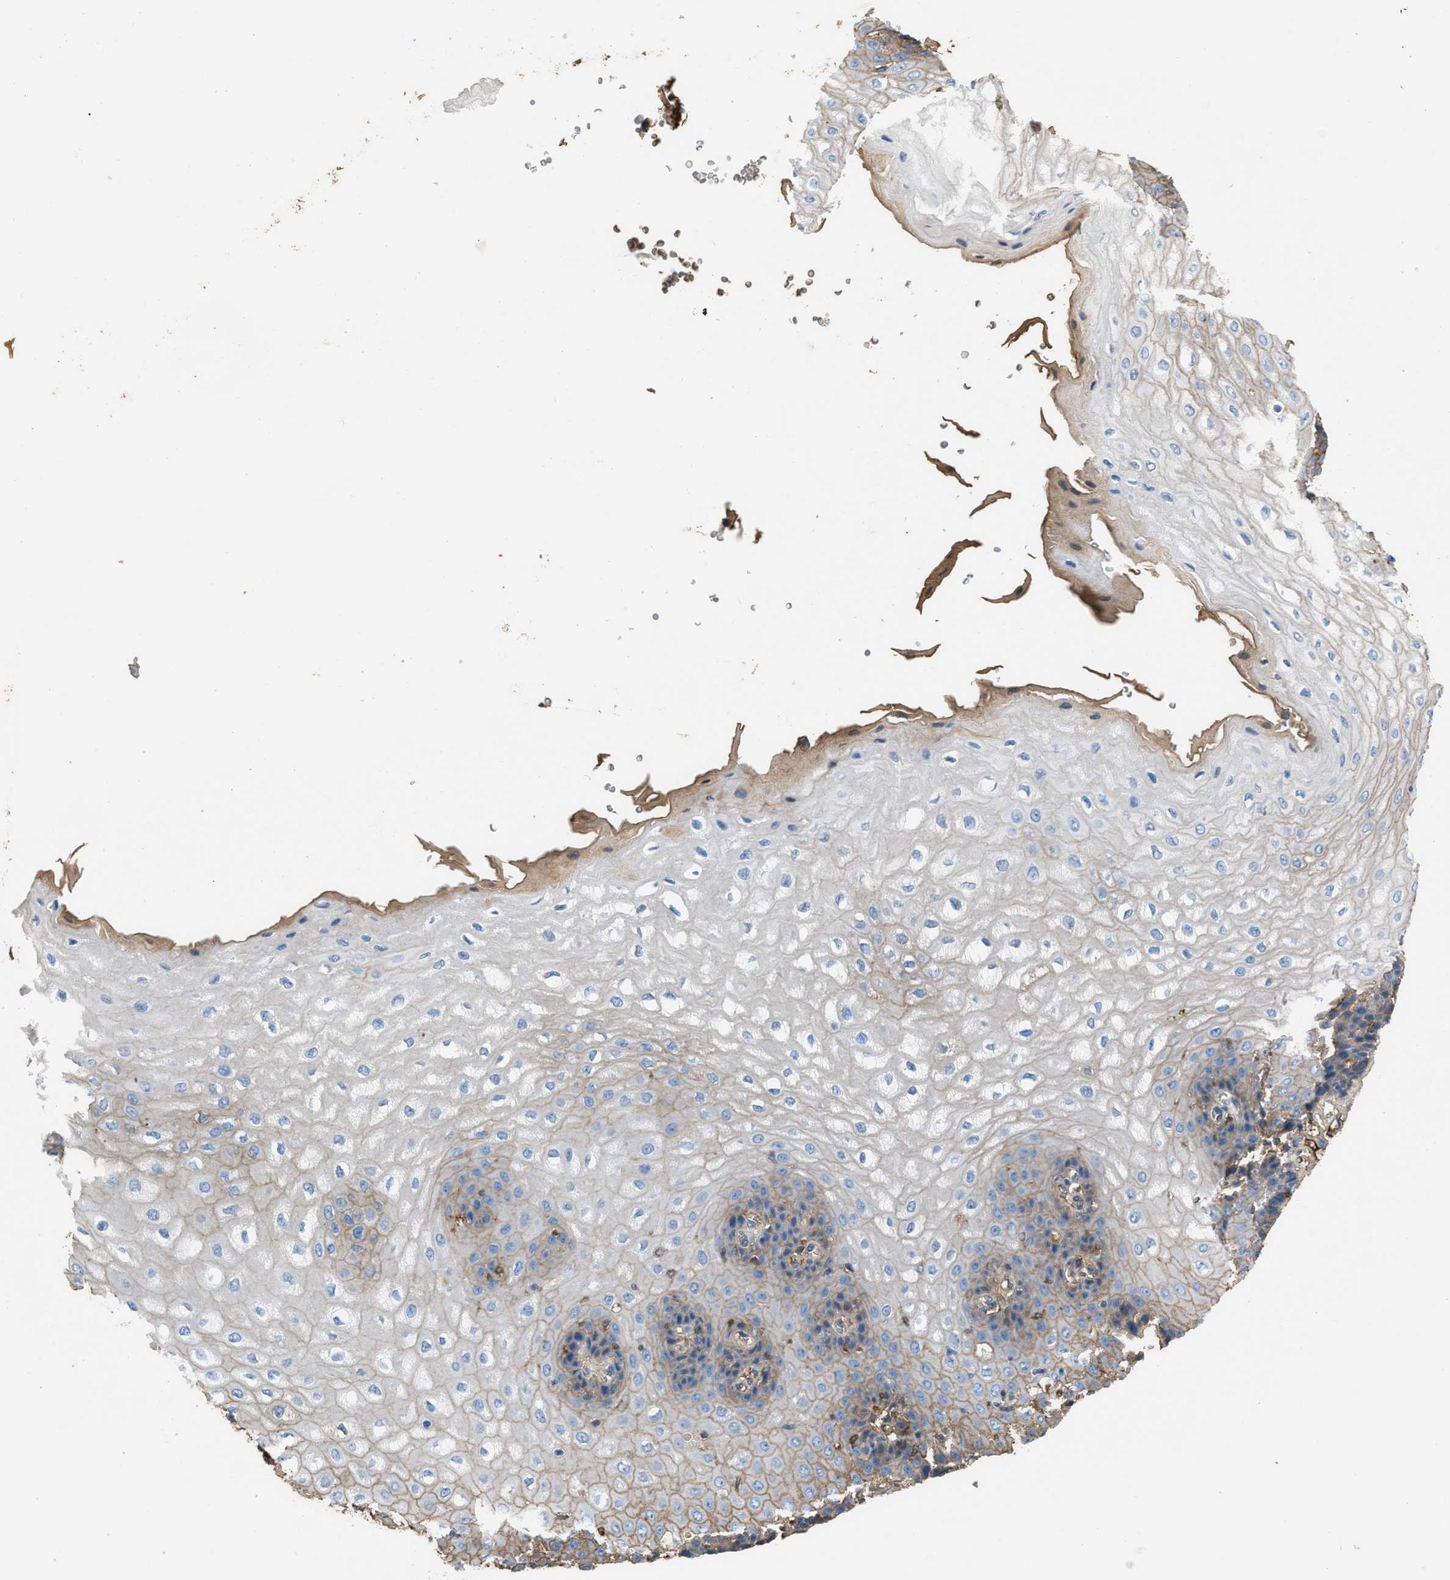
{"staining": {"intensity": "weak", "quantity": "25%-75%", "location": "cytoplasmic/membranous"}, "tissue": "esophagus", "cell_type": "Squamous epithelial cells", "image_type": "normal", "snomed": [{"axis": "morphology", "description": "Normal tissue, NOS"}, {"axis": "topography", "description": "Esophagus"}], "caption": "This micrograph shows immunohistochemistry staining of benign human esophagus, with low weak cytoplasmic/membranous positivity in about 25%-75% of squamous epithelial cells.", "gene": "STC1", "patient": {"sex": "male", "age": 54}}